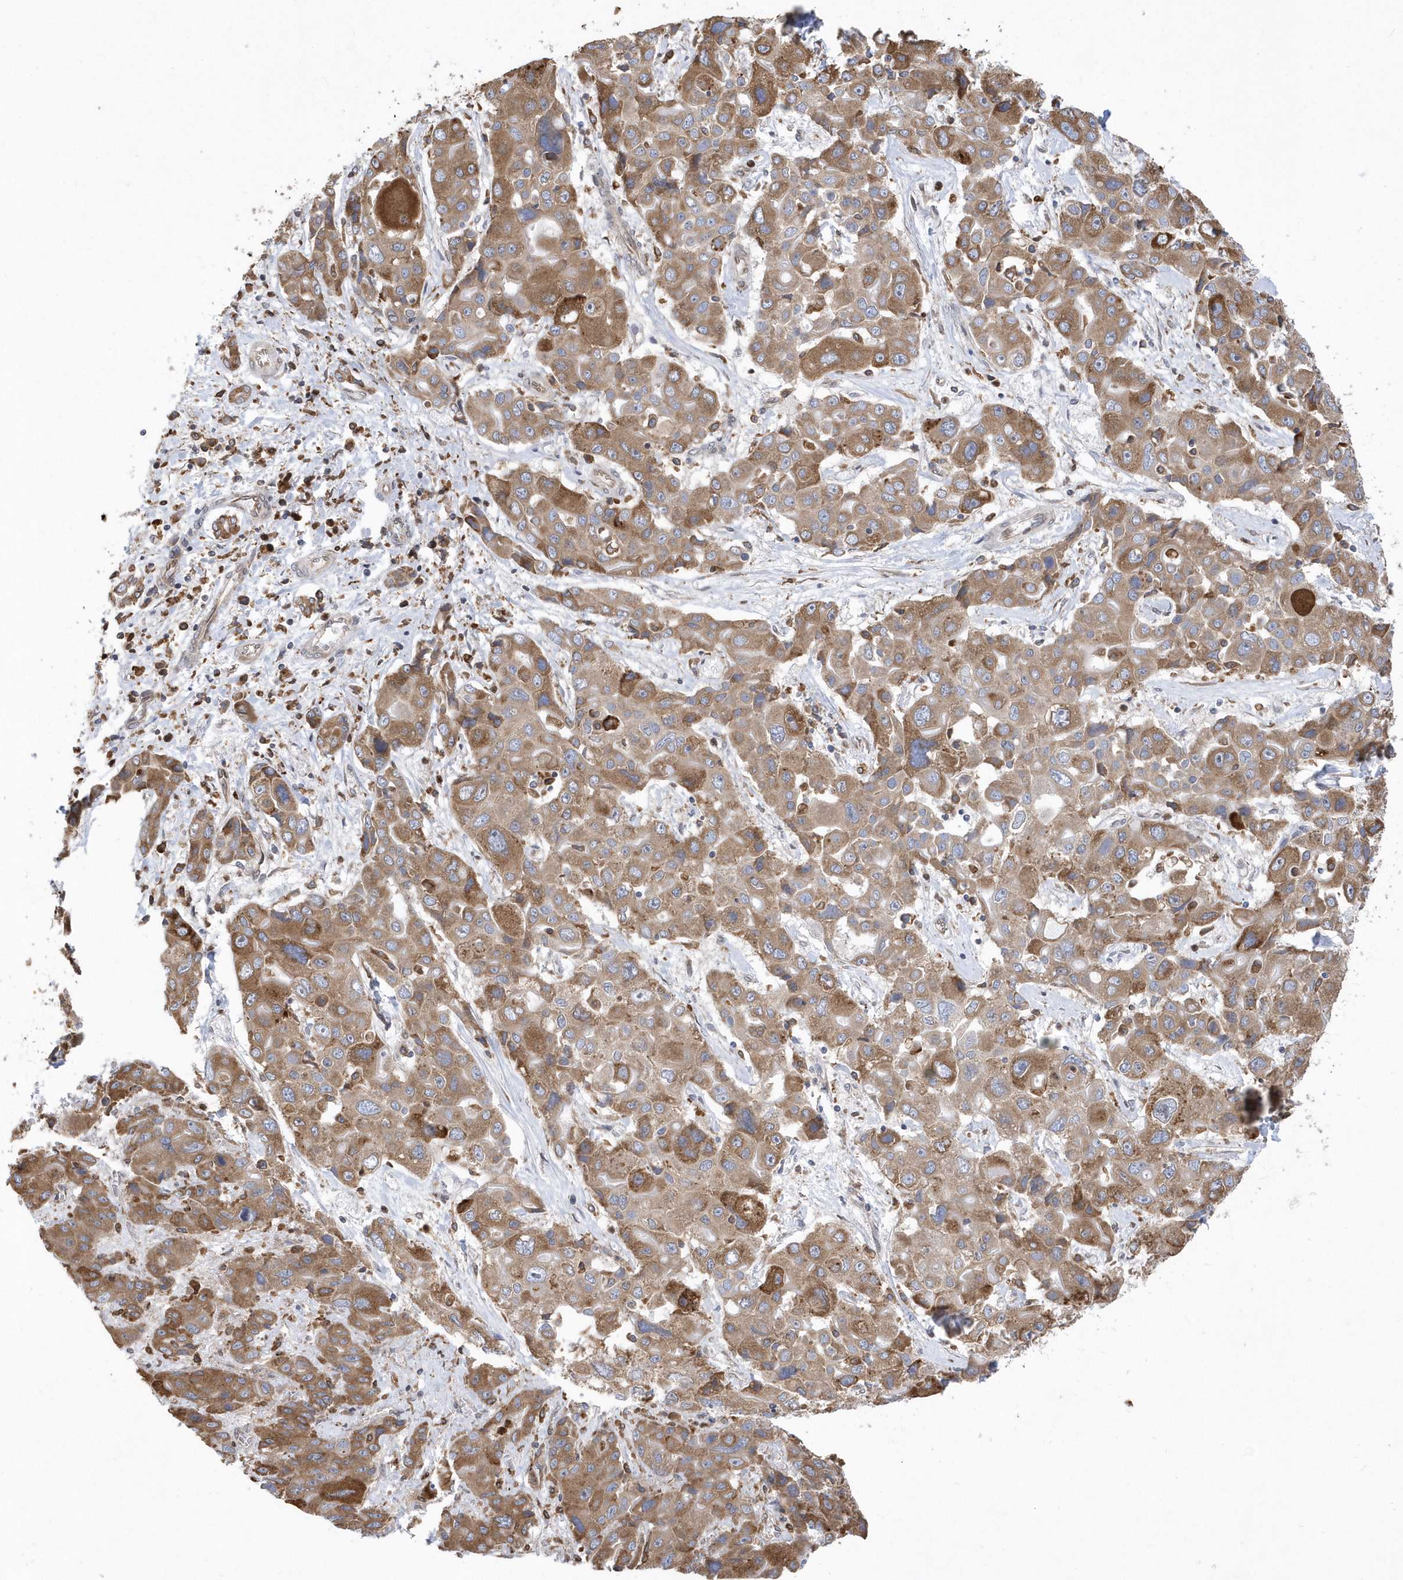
{"staining": {"intensity": "moderate", "quantity": ">75%", "location": "cytoplasmic/membranous"}, "tissue": "liver cancer", "cell_type": "Tumor cells", "image_type": "cancer", "snomed": [{"axis": "morphology", "description": "Cholangiocarcinoma"}, {"axis": "topography", "description": "Liver"}], "caption": "Cholangiocarcinoma (liver) stained with IHC shows moderate cytoplasmic/membranous positivity in approximately >75% of tumor cells.", "gene": "VAMP7", "patient": {"sex": "male", "age": 67}}